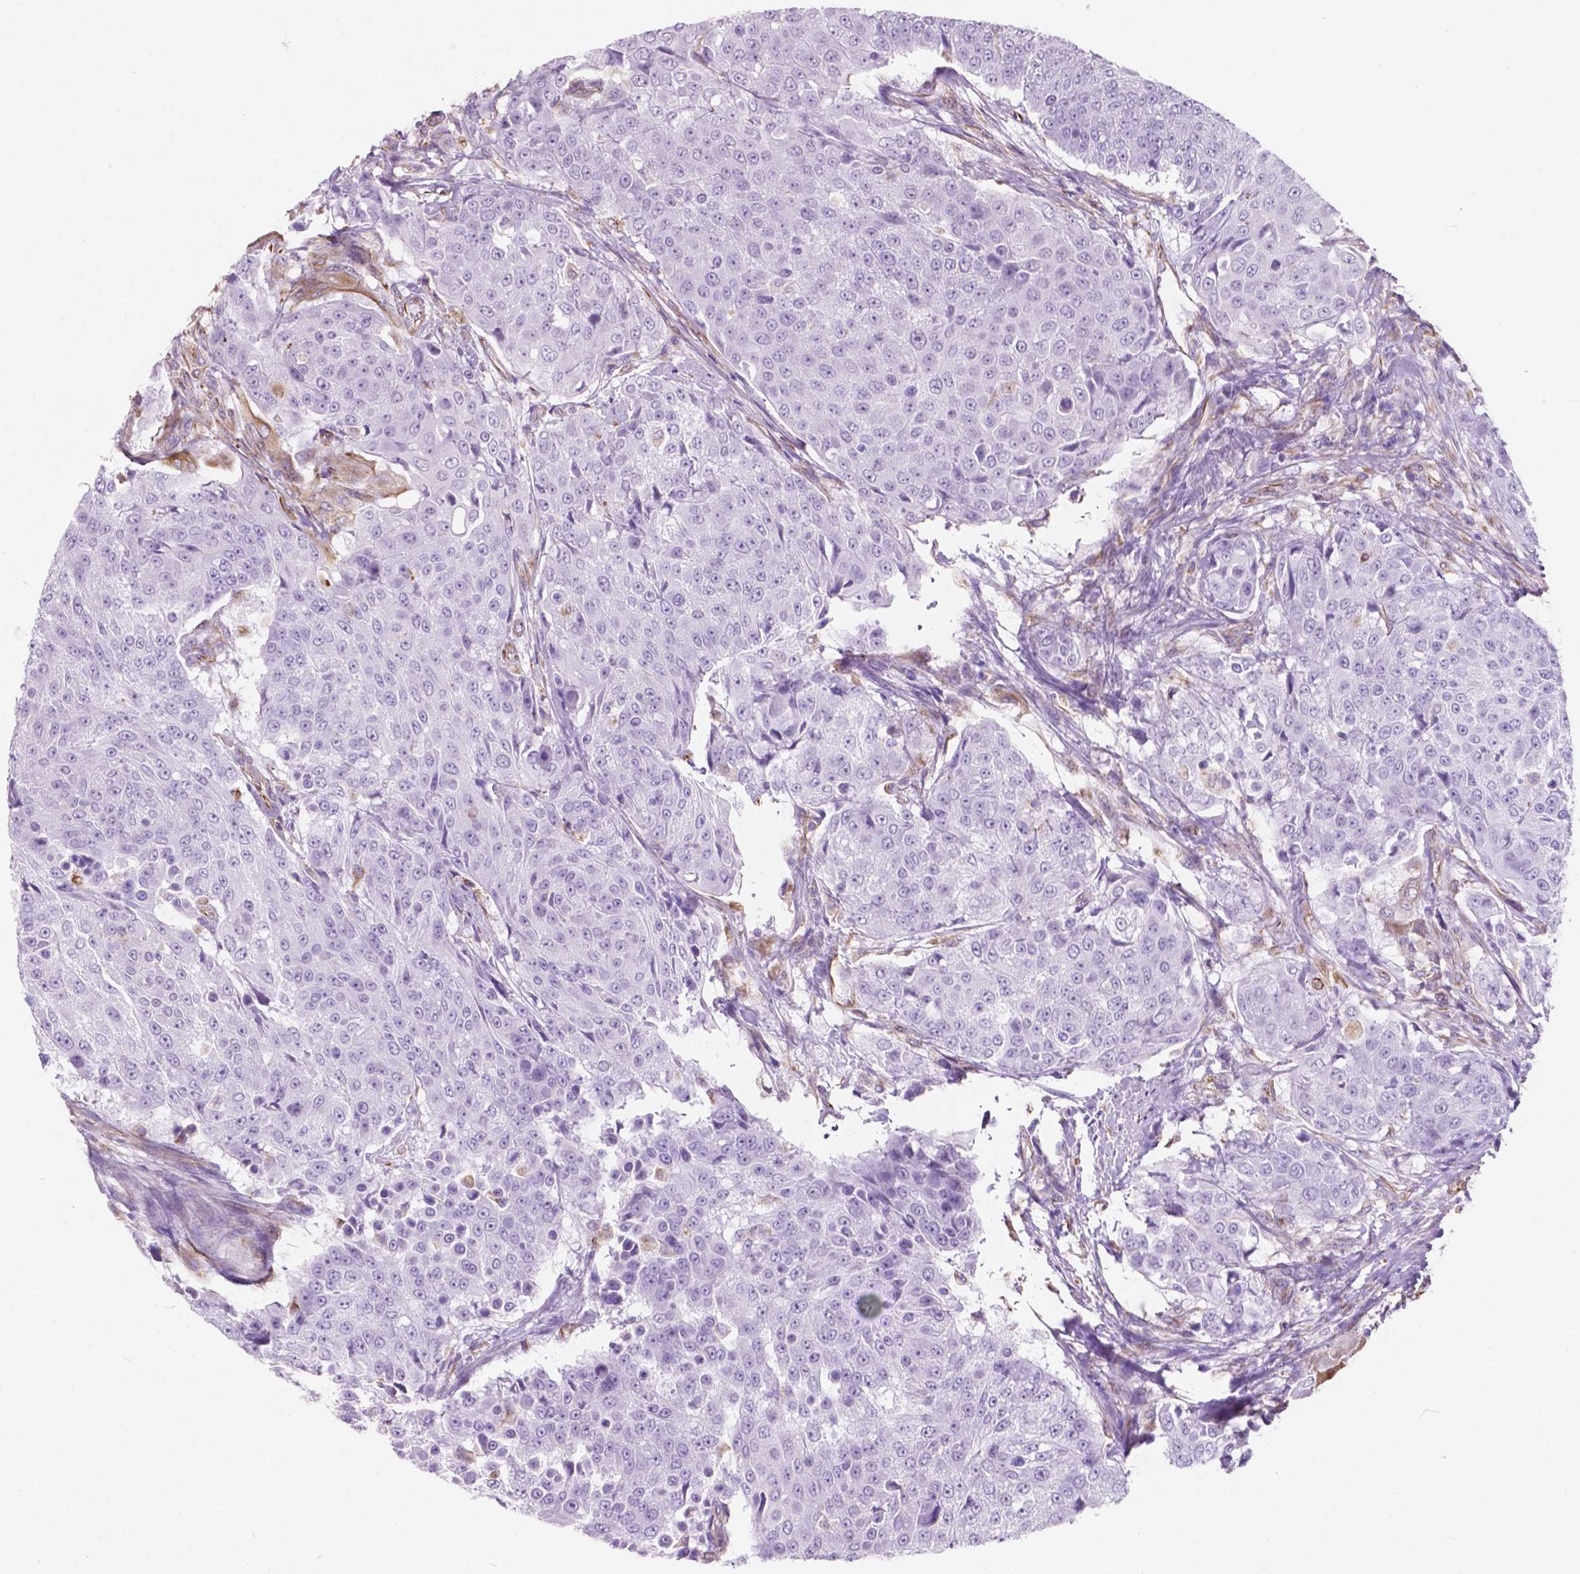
{"staining": {"intensity": "negative", "quantity": "none", "location": "none"}, "tissue": "urothelial cancer", "cell_type": "Tumor cells", "image_type": "cancer", "snomed": [{"axis": "morphology", "description": "Urothelial carcinoma, High grade"}, {"axis": "topography", "description": "Urinary bladder"}], "caption": "Image shows no protein expression in tumor cells of urothelial cancer tissue. Brightfield microscopy of IHC stained with DAB (brown) and hematoxylin (blue), captured at high magnification.", "gene": "AMOT", "patient": {"sex": "female", "age": 63}}